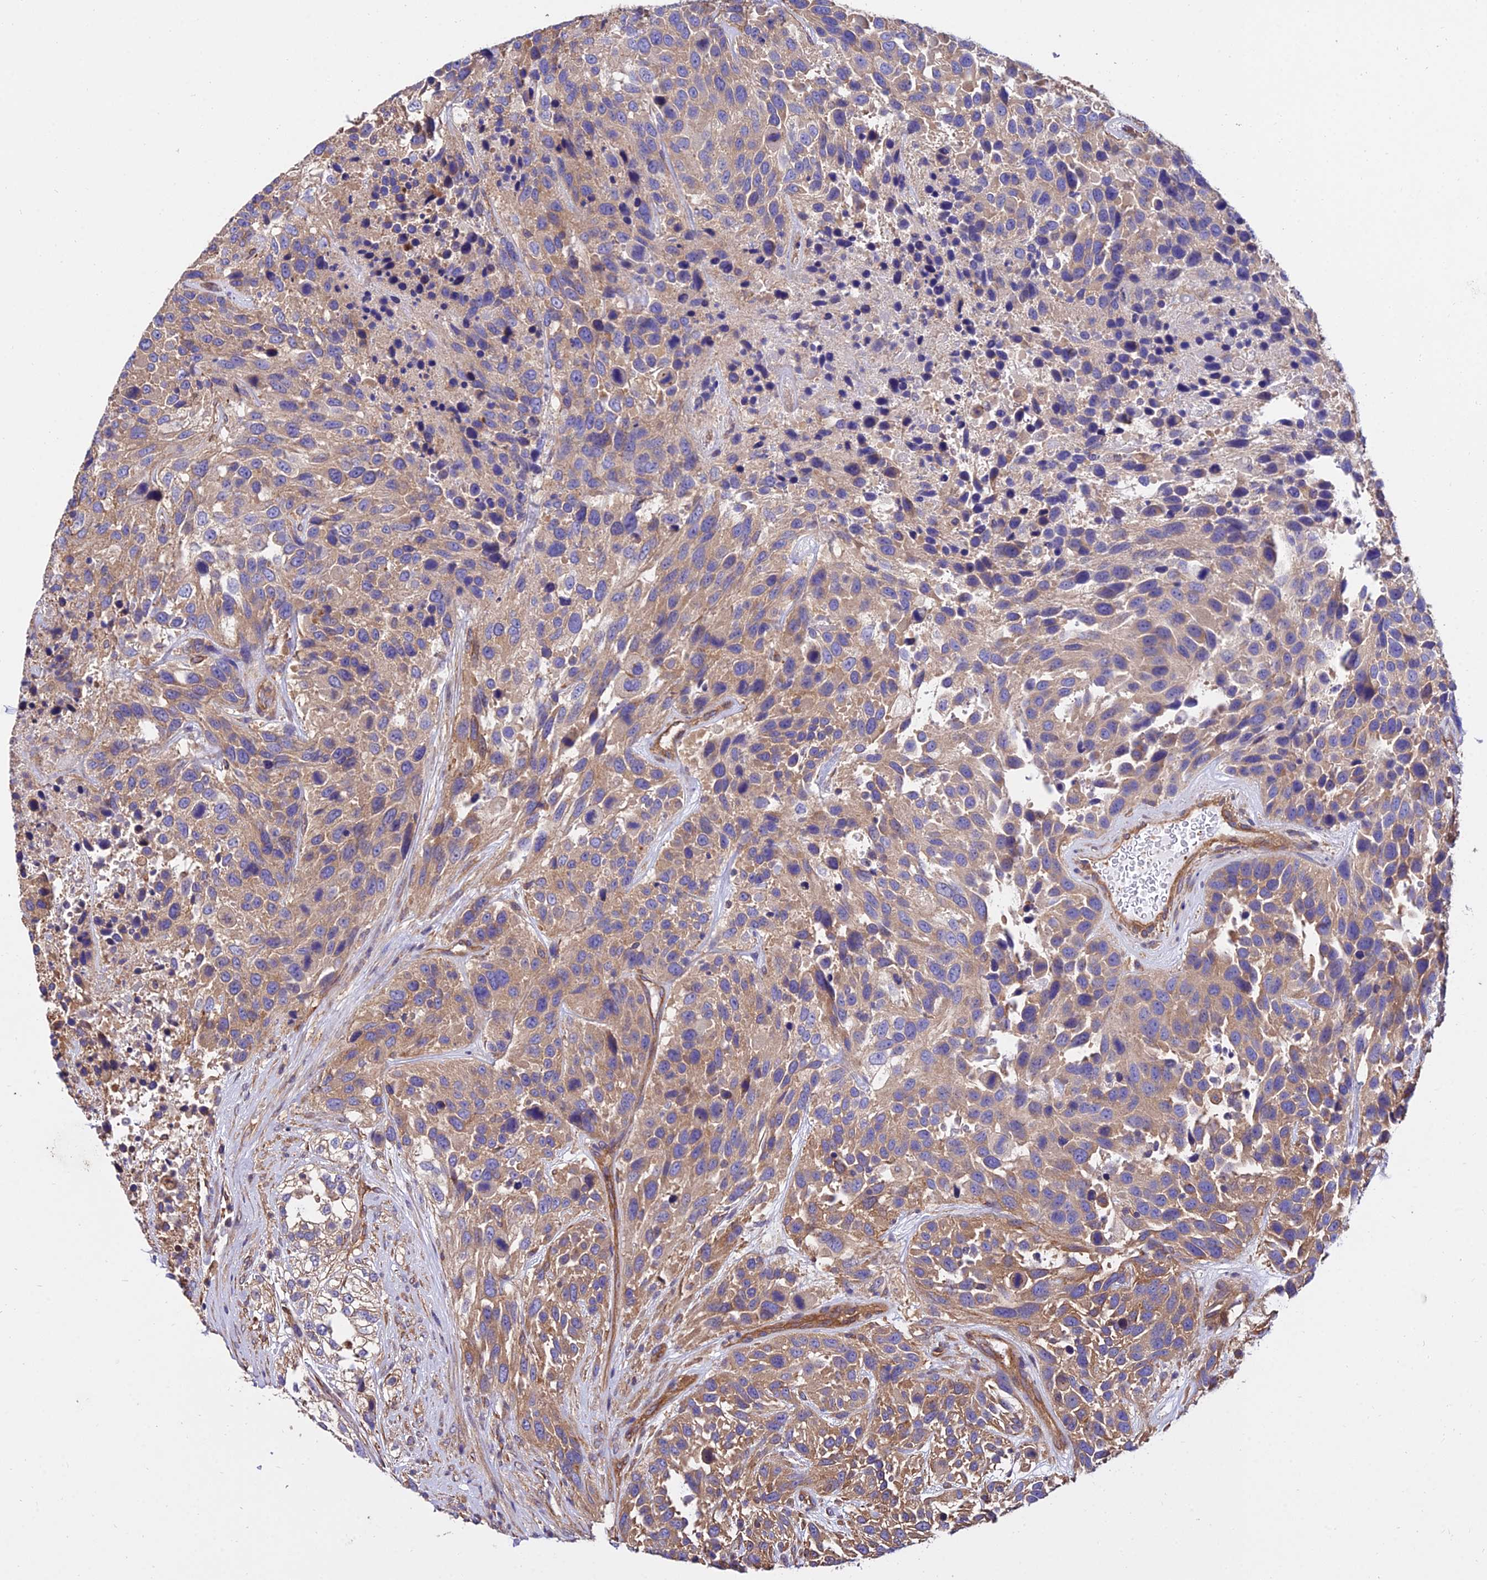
{"staining": {"intensity": "moderate", "quantity": "<25%", "location": "cytoplasmic/membranous"}, "tissue": "urothelial cancer", "cell_type": "Tumor cells", "image_type": "cancer", "snomed": [{"axis": "morphology", "description": "Urothelial carcinoma, High grade"}, {"axis": "topography", "description": "Urinary bladder"}], "caption": "DAB (3,3'-diaminobenzidine) immunohistochemical staining of urothelial cancer exhibits moderate cytoplasmic/membranous protein positivity in about <25% of tumor cells.", "gene": "CALM2", "patient": {"sex": "female", "age": 70}}